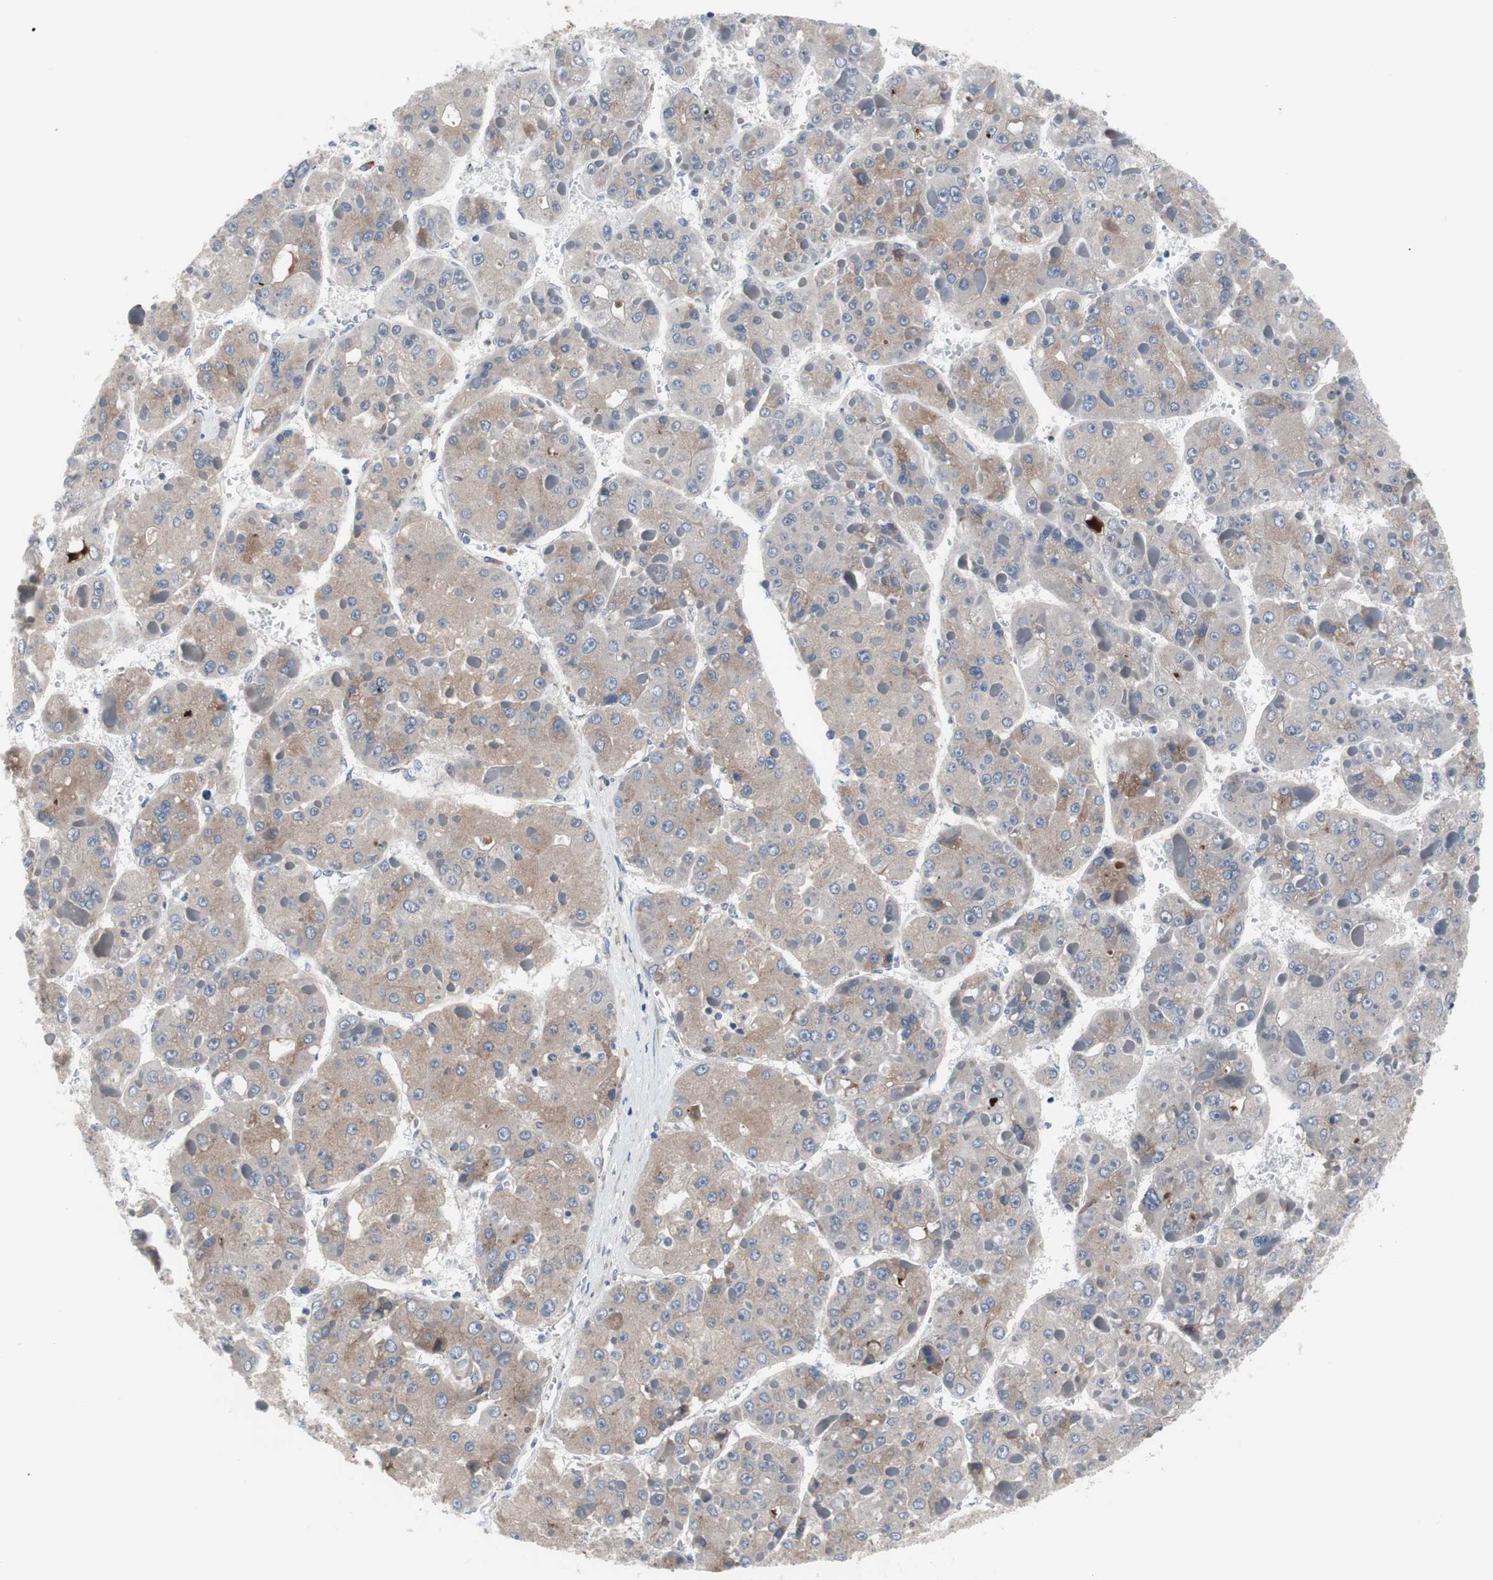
{"staining": {"intensity": "moderate", "quantity": ">75%", "location": "cytoplasmic/membranous"}, "tissue": "liver cancer", "cell_type": "Tumor cells", "image_type": "cancer", "snomed": [{"axis": "morphology", "description": "Carcinoma, Hepatocellular, NOS"}, {"axis": "topography", "description": "Liver"}], "caption": "High-magnification brightfield microscopy of liver cancer stained with DAB (3,3'-diaminobenzidine) (brown) and counterstained with hematoxylin (blue). tumor cells exhibit moderate cytoplasmic/membranous expression is appreciated in approximately>75% of cells. (brown staining indicates protein expression, while blue staining denotes nuclei).", "gene": "KANSL1", "patient": {"sex": "female", "age": 73}}